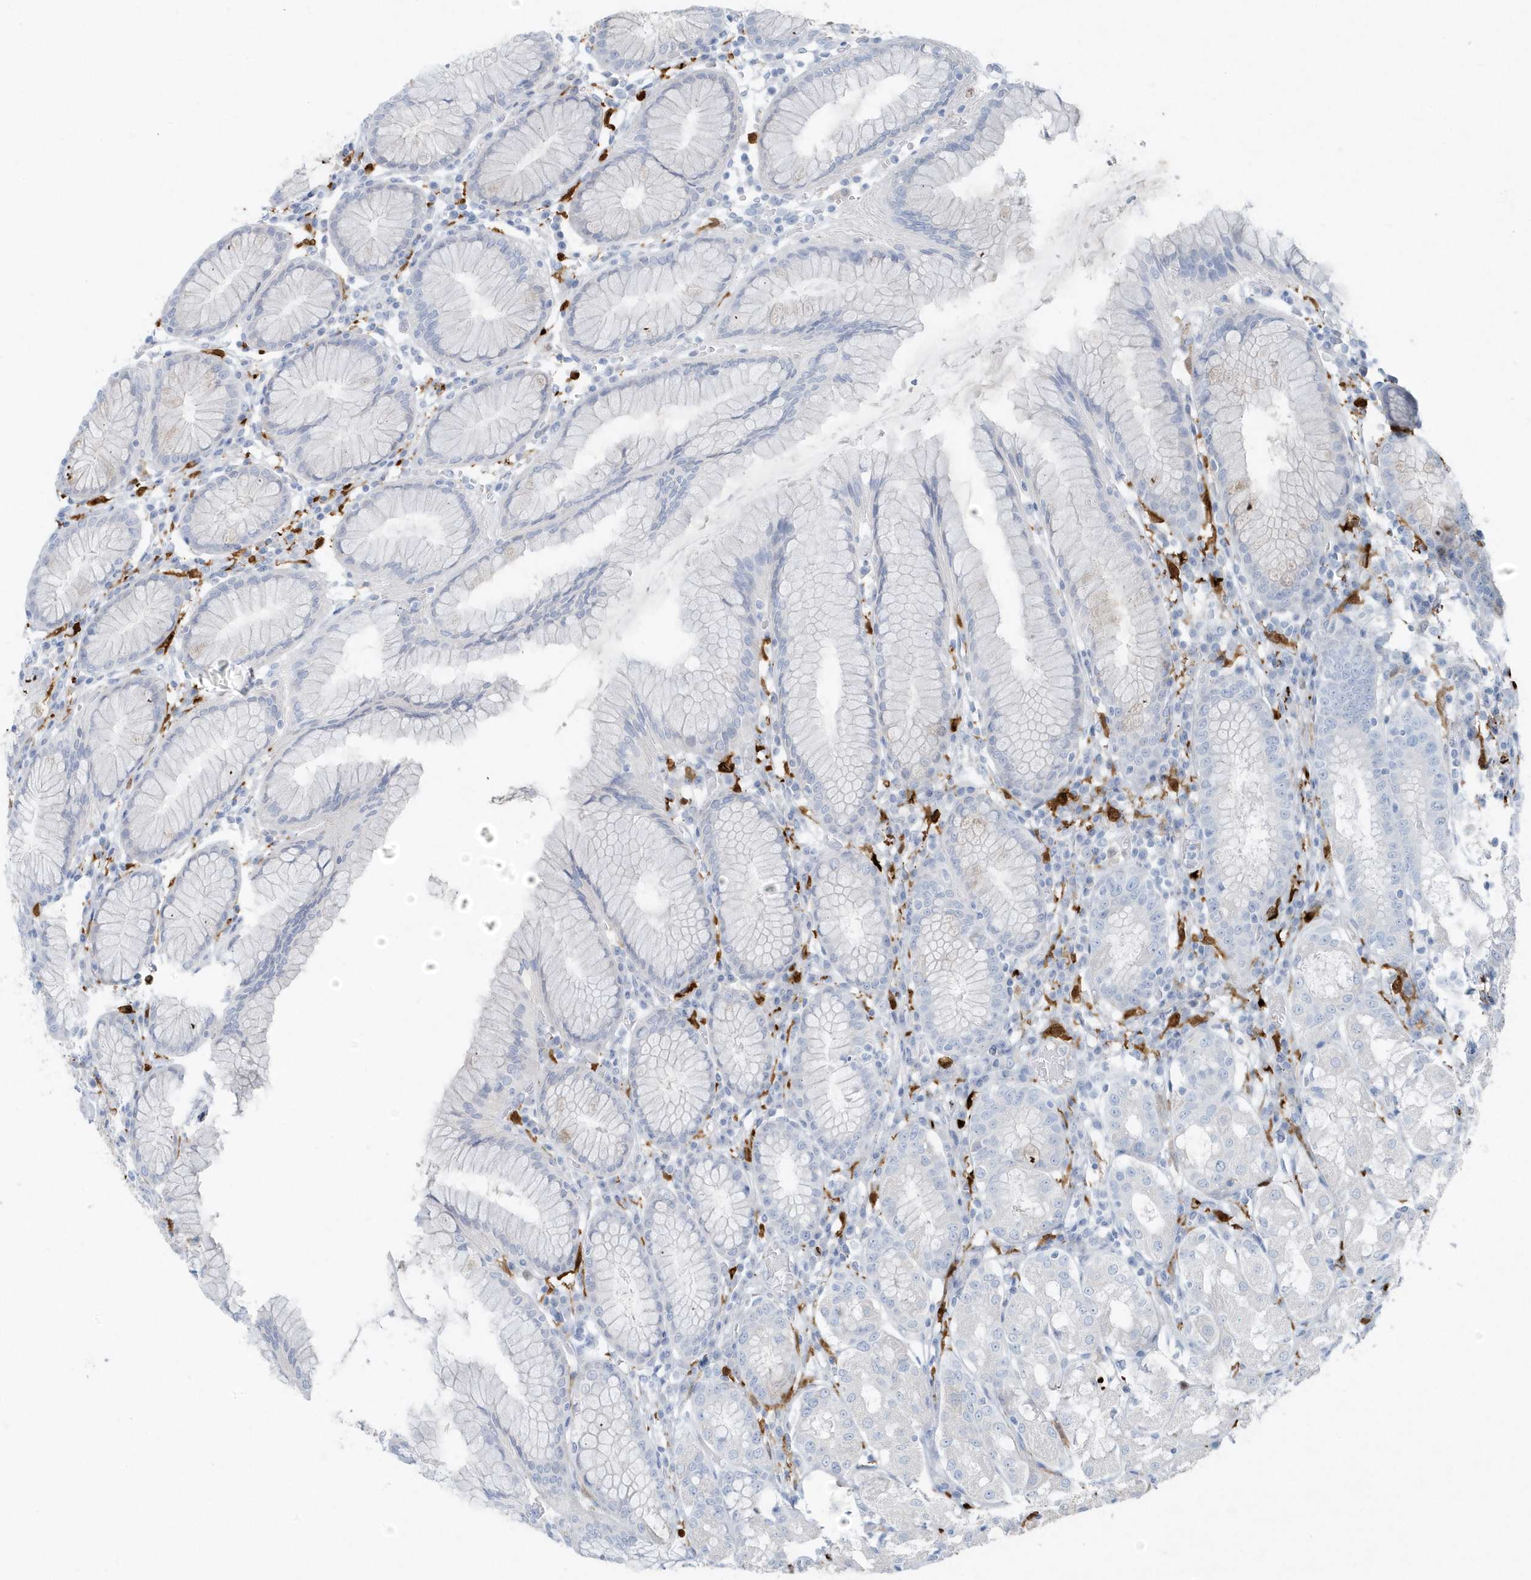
{"staining": {"intensity": "negative", "quantity": "none", "location": "none"}, "tissue": "stomach", "cell_type": "Glandular cells", "image_type": "normal", "snomed": [{"axis": "morphology", "description": "Normal tissue, NOS"}, {"axis": "topography", "description": "Stomach"}, {"axis": "topography", "description": "Stomach, lower"}], "caption": "The histopathology image demonstrates no staining of glandular cells in unremarkable stomach. Nuclei are stained in blue.", "gene": "FAM98A", "patient": {"sex": "female", "age": 56}}